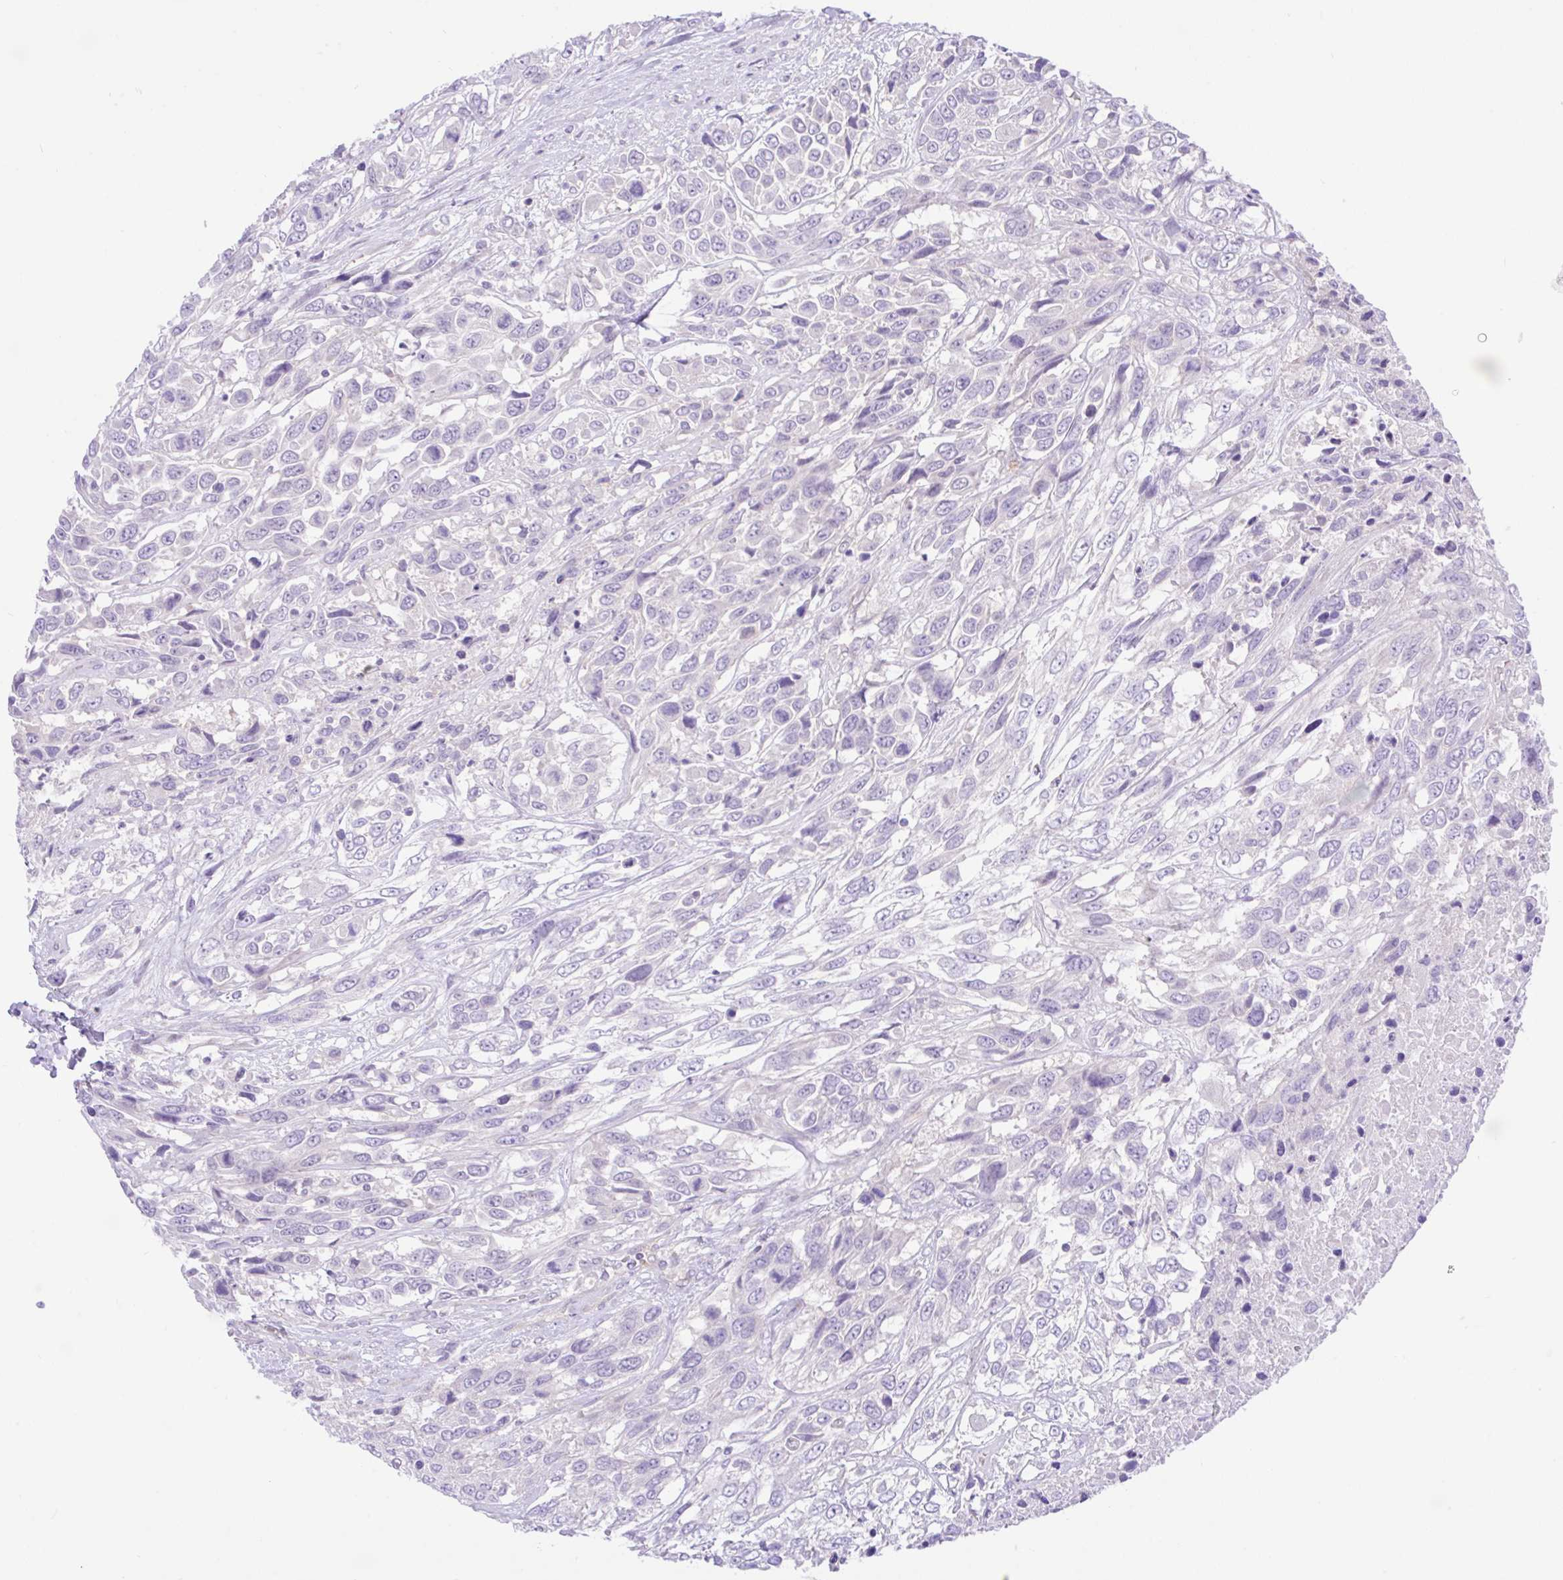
{"staining": {"intensity": "negative", "quantity": "none", "location": "none"}, "tissue": "urothelial cancer", "cell_type": "Tumor cells", "image_type": "cancer", "snomed": [{"axis": "morphology", "description": "Urothelial carcinoma, High grade"}, {"axis": "topography", "description": "Urinary bladder"}], "caption": "IHC of human high-grade urothelial carcinoma displays no staining in tumor cells.", "gene": "ZNF101", "patient": {"sex": "female", "age": 70}}